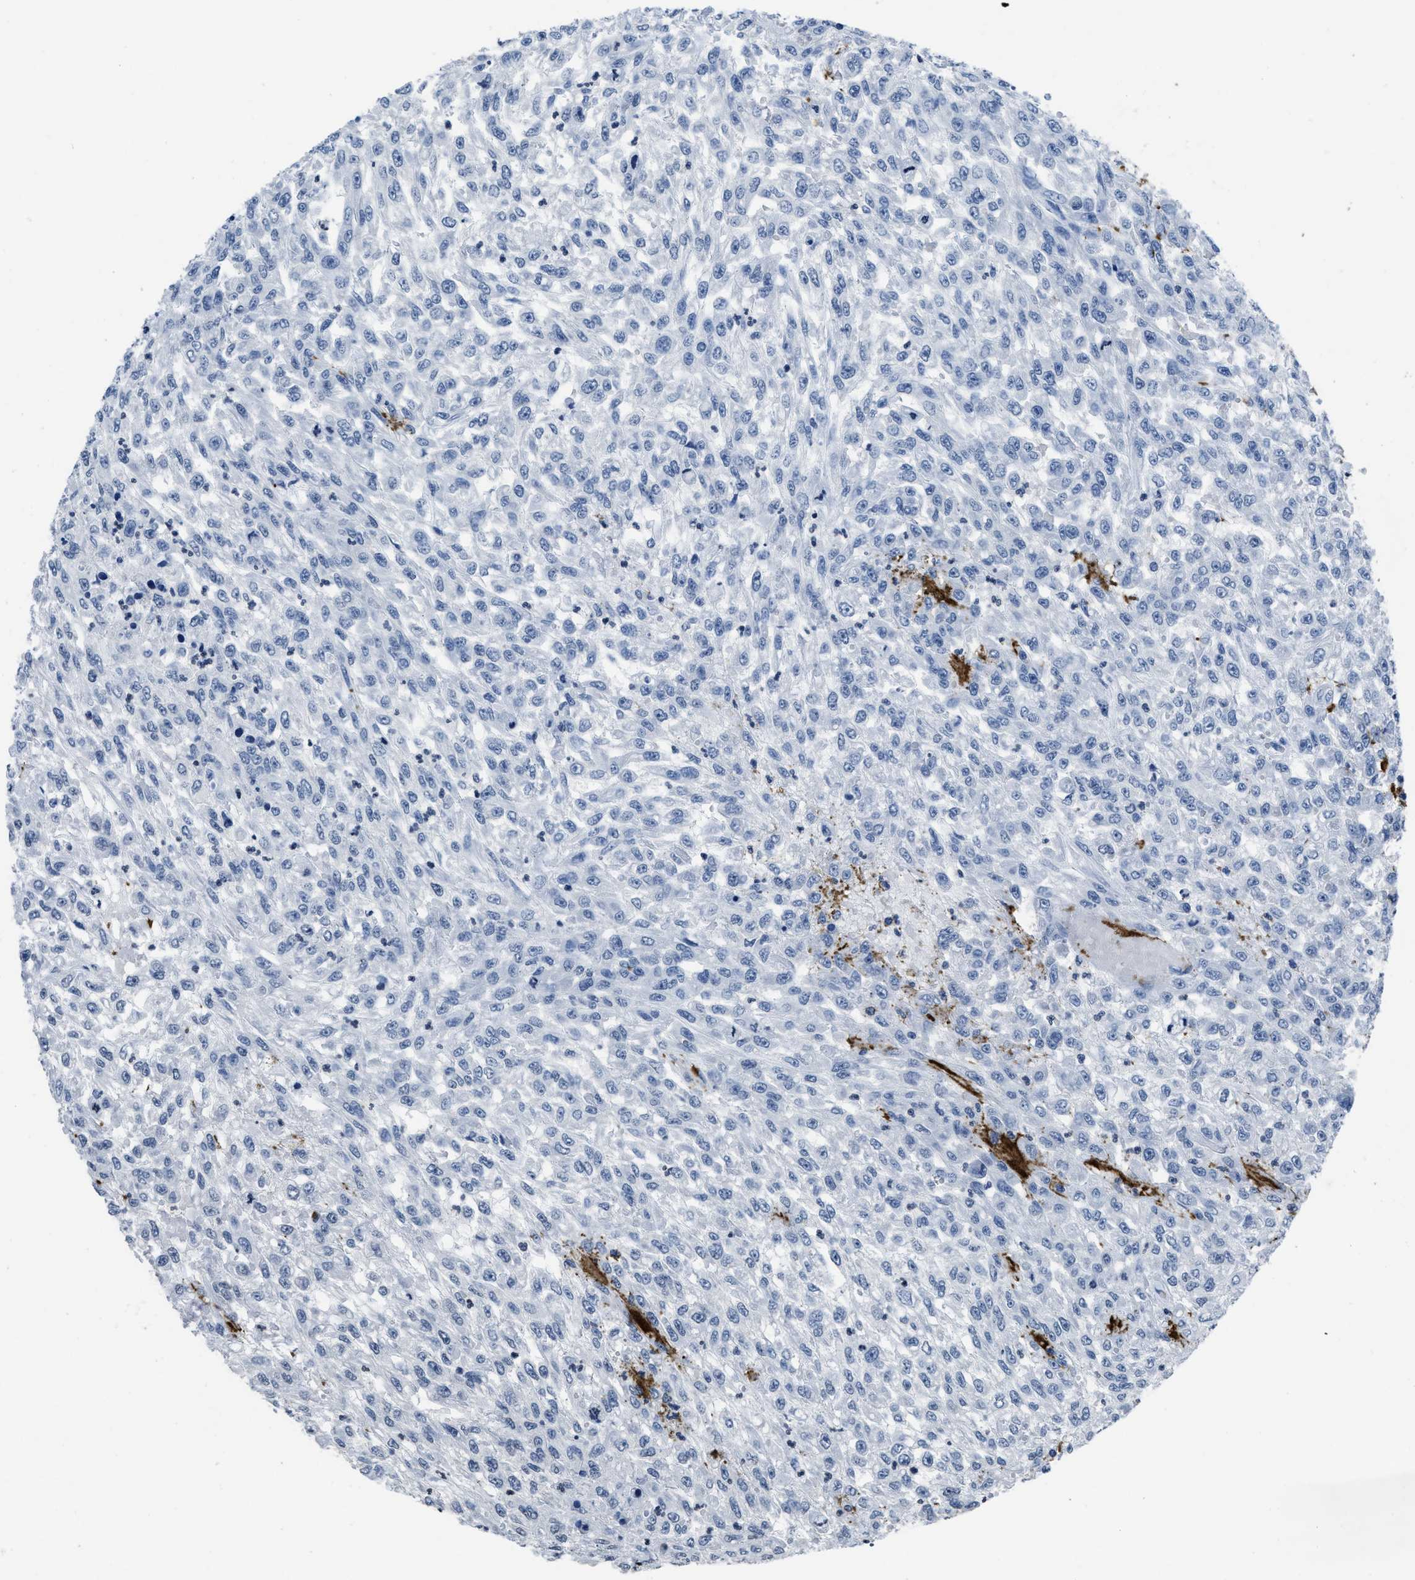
{"staining": {"intensity": "negative", "quantity": "none", "location": "none"}, "tissue": "urothelial cancer", "cell_type": "Tumor cells", "image_type": "cancer", "snomed": [{"axis": "morphology", "description": "Urothelial carcinoma, High grade"}, {"axis": "topography", "description": "Urinary bladder"}], "caption": "Urothelial cancer stained for a protein using immunohistochemistry (IHC) displays no staining tumor cells.", "gene": "ITGA2B", "patient": {"sex": "male", "age": 46}}